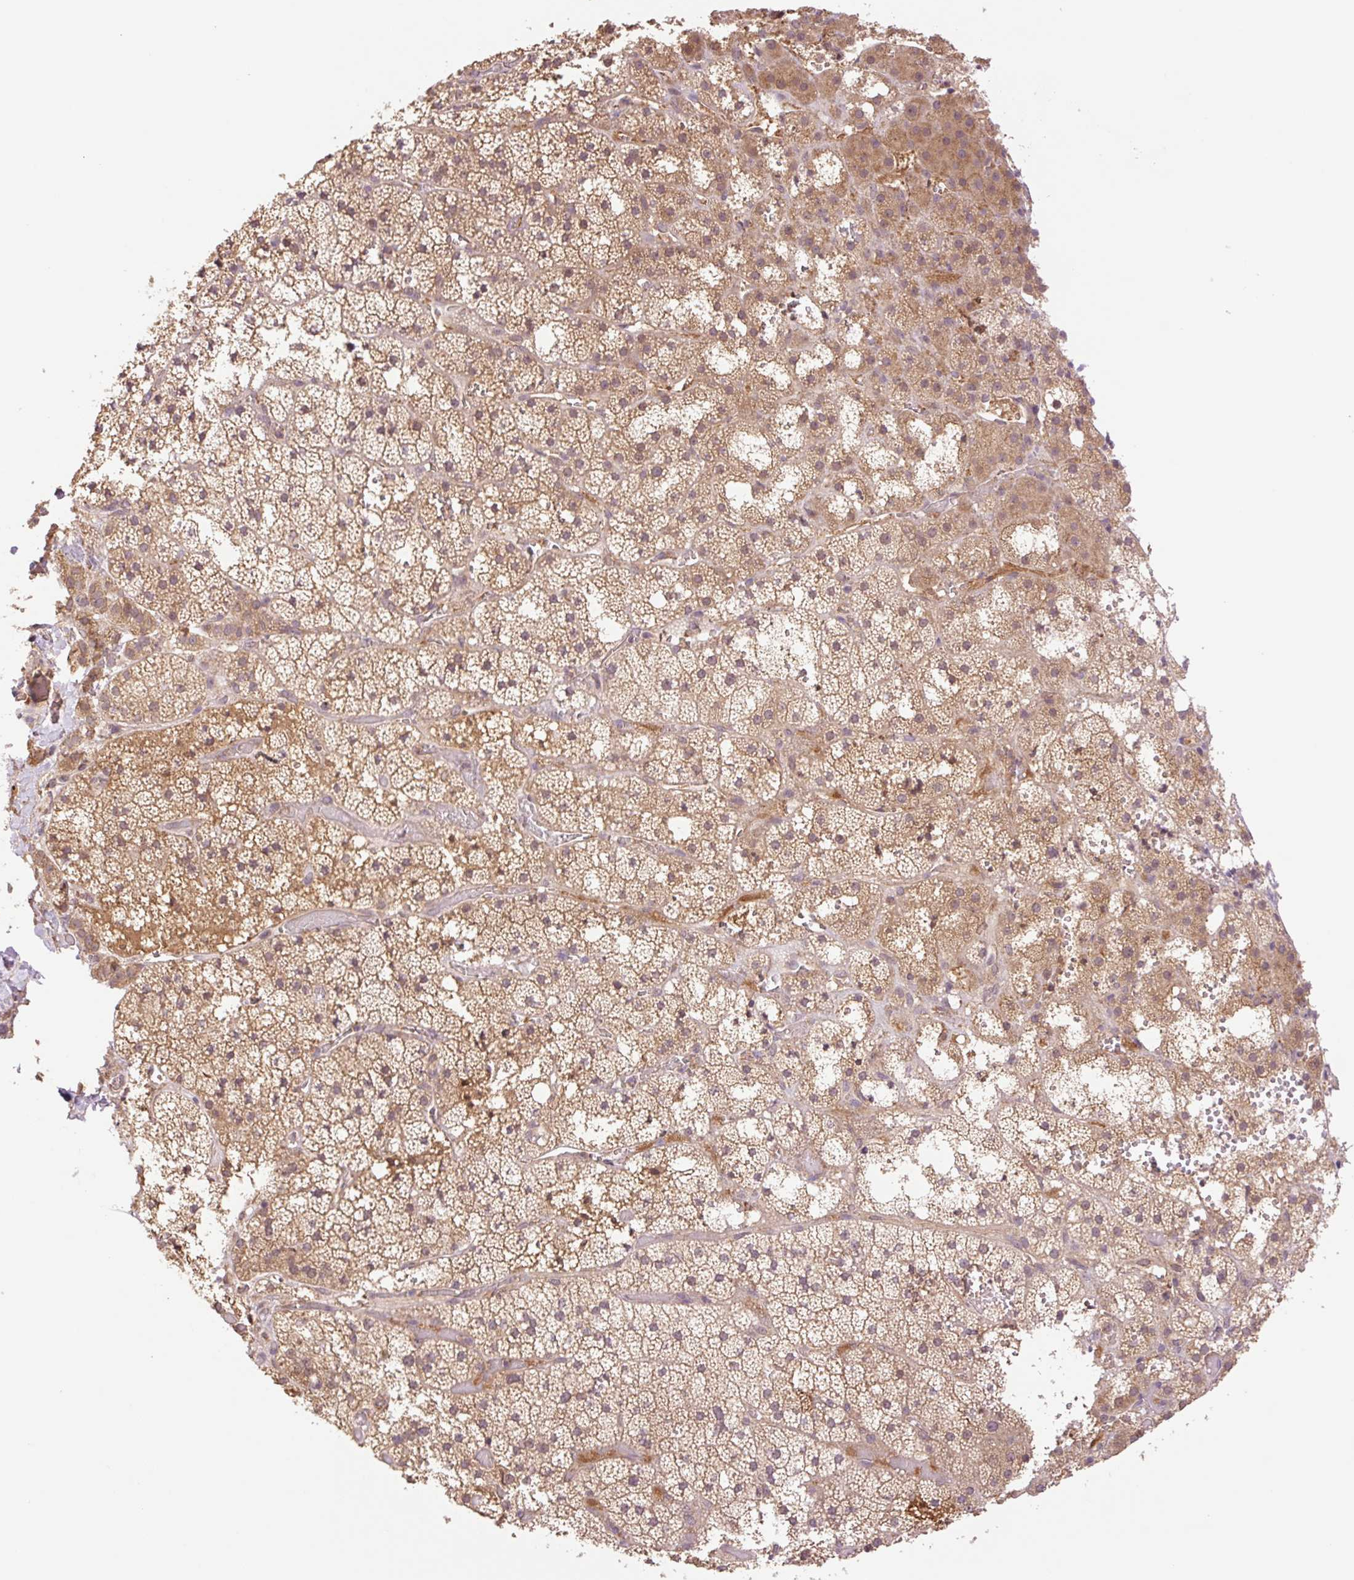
{"staining": {"intensity": "moderate", "quantity": "25%-75%", "location": "cytoplasmic/membranous"}, "tissue": "adrenal gland", "cell_type": "Glandular cells", "image_type": "normal", "snomed": [{"axis": "morphology", "description": "Normal tissue, NOS"}, {"axis": "topography", "description": "Adrenal gland"}], "caption": "Immunohistochemical staining of normal human adrenal gland demonstrates moderate cytoplasmic/membranous protein positivity in approximately 25%-75% of glandular cells.", "gene": "YJU2B", "patient": {"sex": "male", "age": 53}}